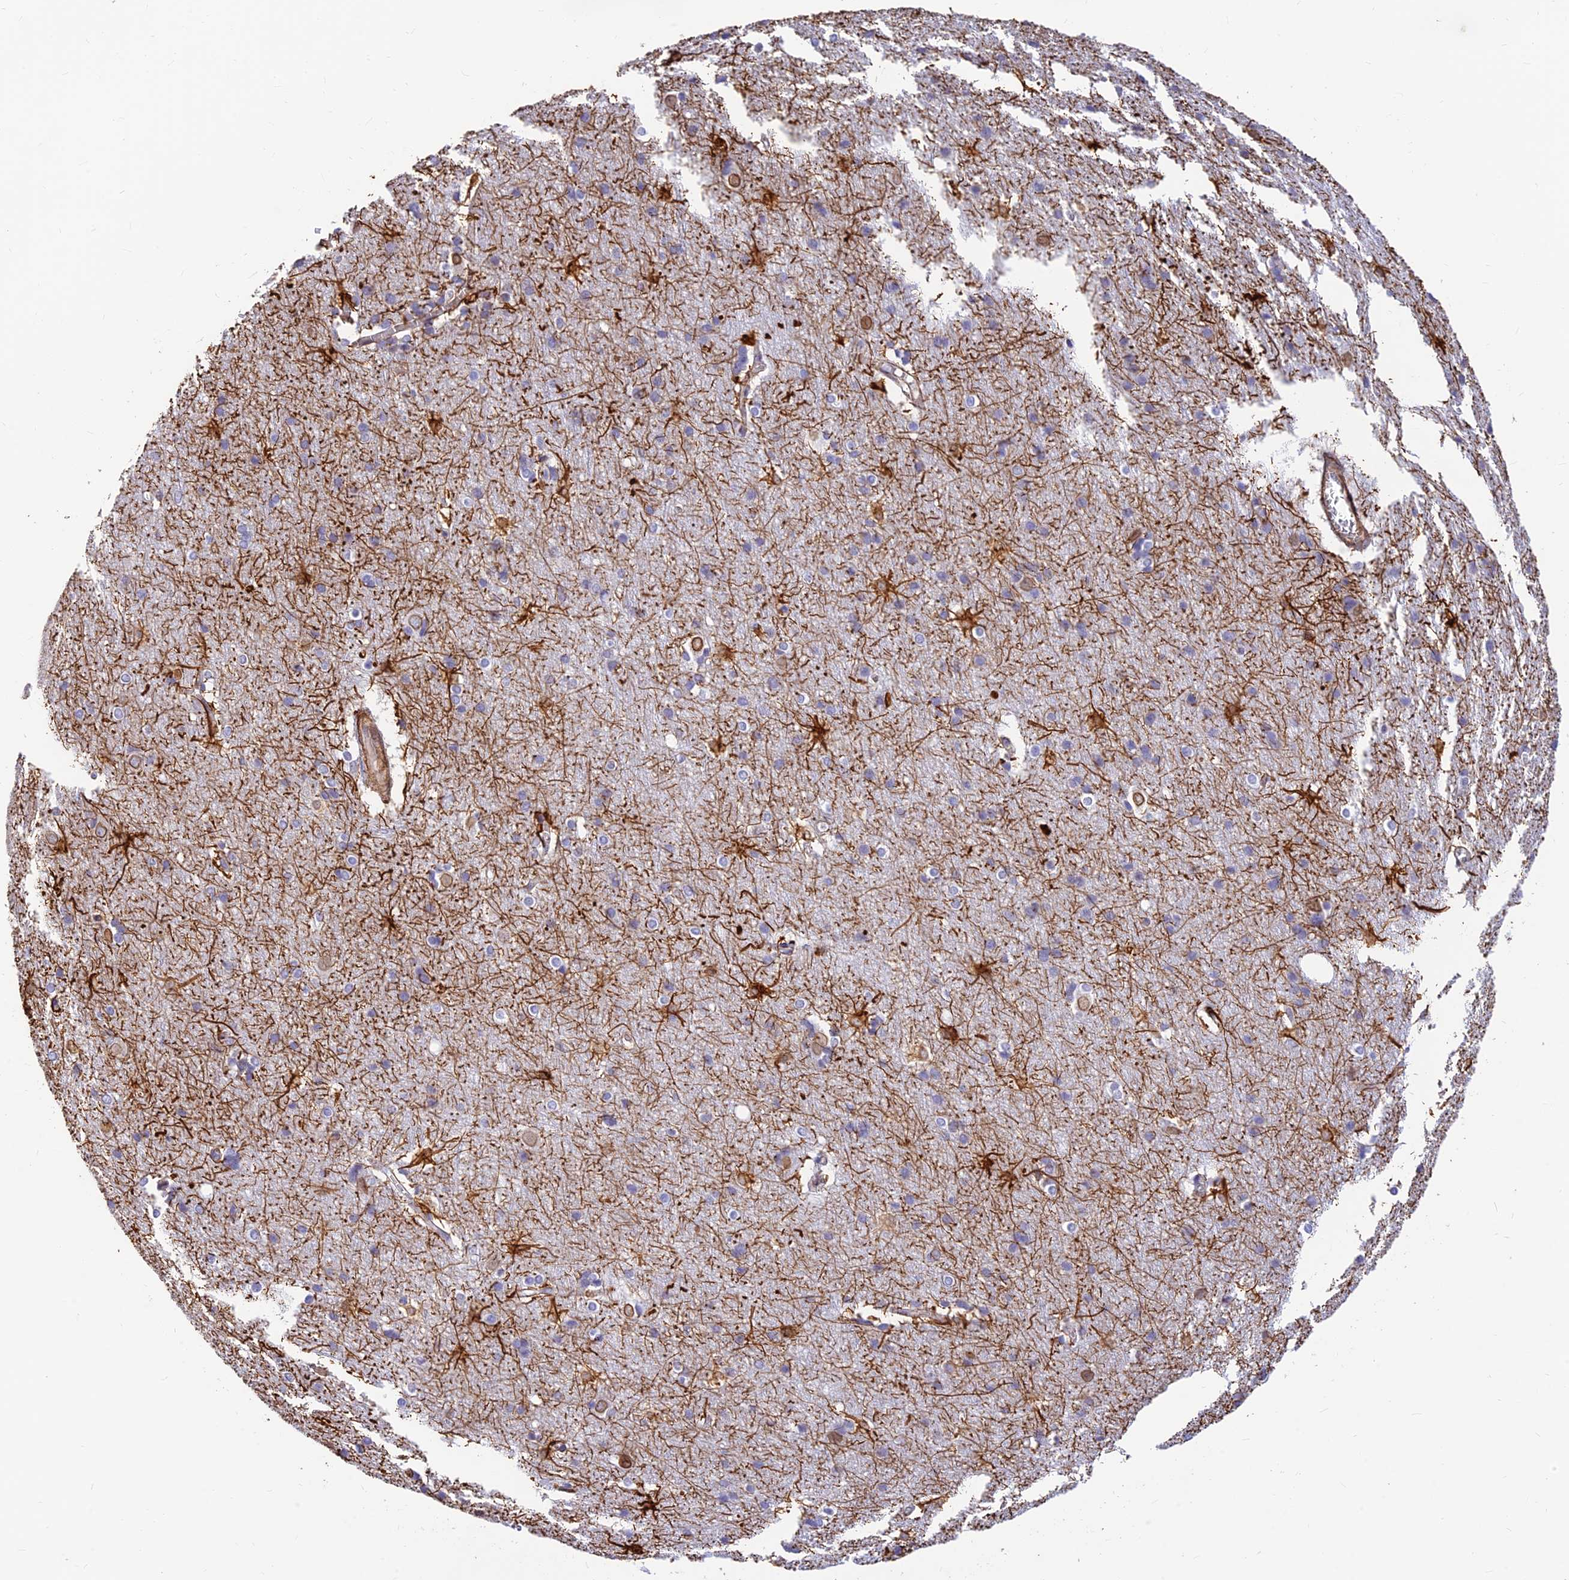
{"staining": {"intensity": "moderate", "quantity": "25%-75%", "location": "cytoplasmic/membranous"}, "tissue": "cerebral cortex", "cell_type": "Endothelial cells", "image_type": "normal", "snomed": [{"axis": "morphology", "description": "Normal tissue, NOS"}, {"axis": "topography", "description": "Cerebral cortex"}], "caption": "IHC staining of benign cerebral cortex, which displays medium levels of moderate cytoplasmic/membranous expression in about 25%-75% of endothelial cells indicating moderate cytoplasmic/membranous protein staining. The staining was performed using DAB (3,3'-diaminobenzidine) (brown) for protein detection and nuclei were counterstained in hematoxylin (blue).", "gene": "ALDH1L2", "patient": {"sex": "male", "age": 54}}